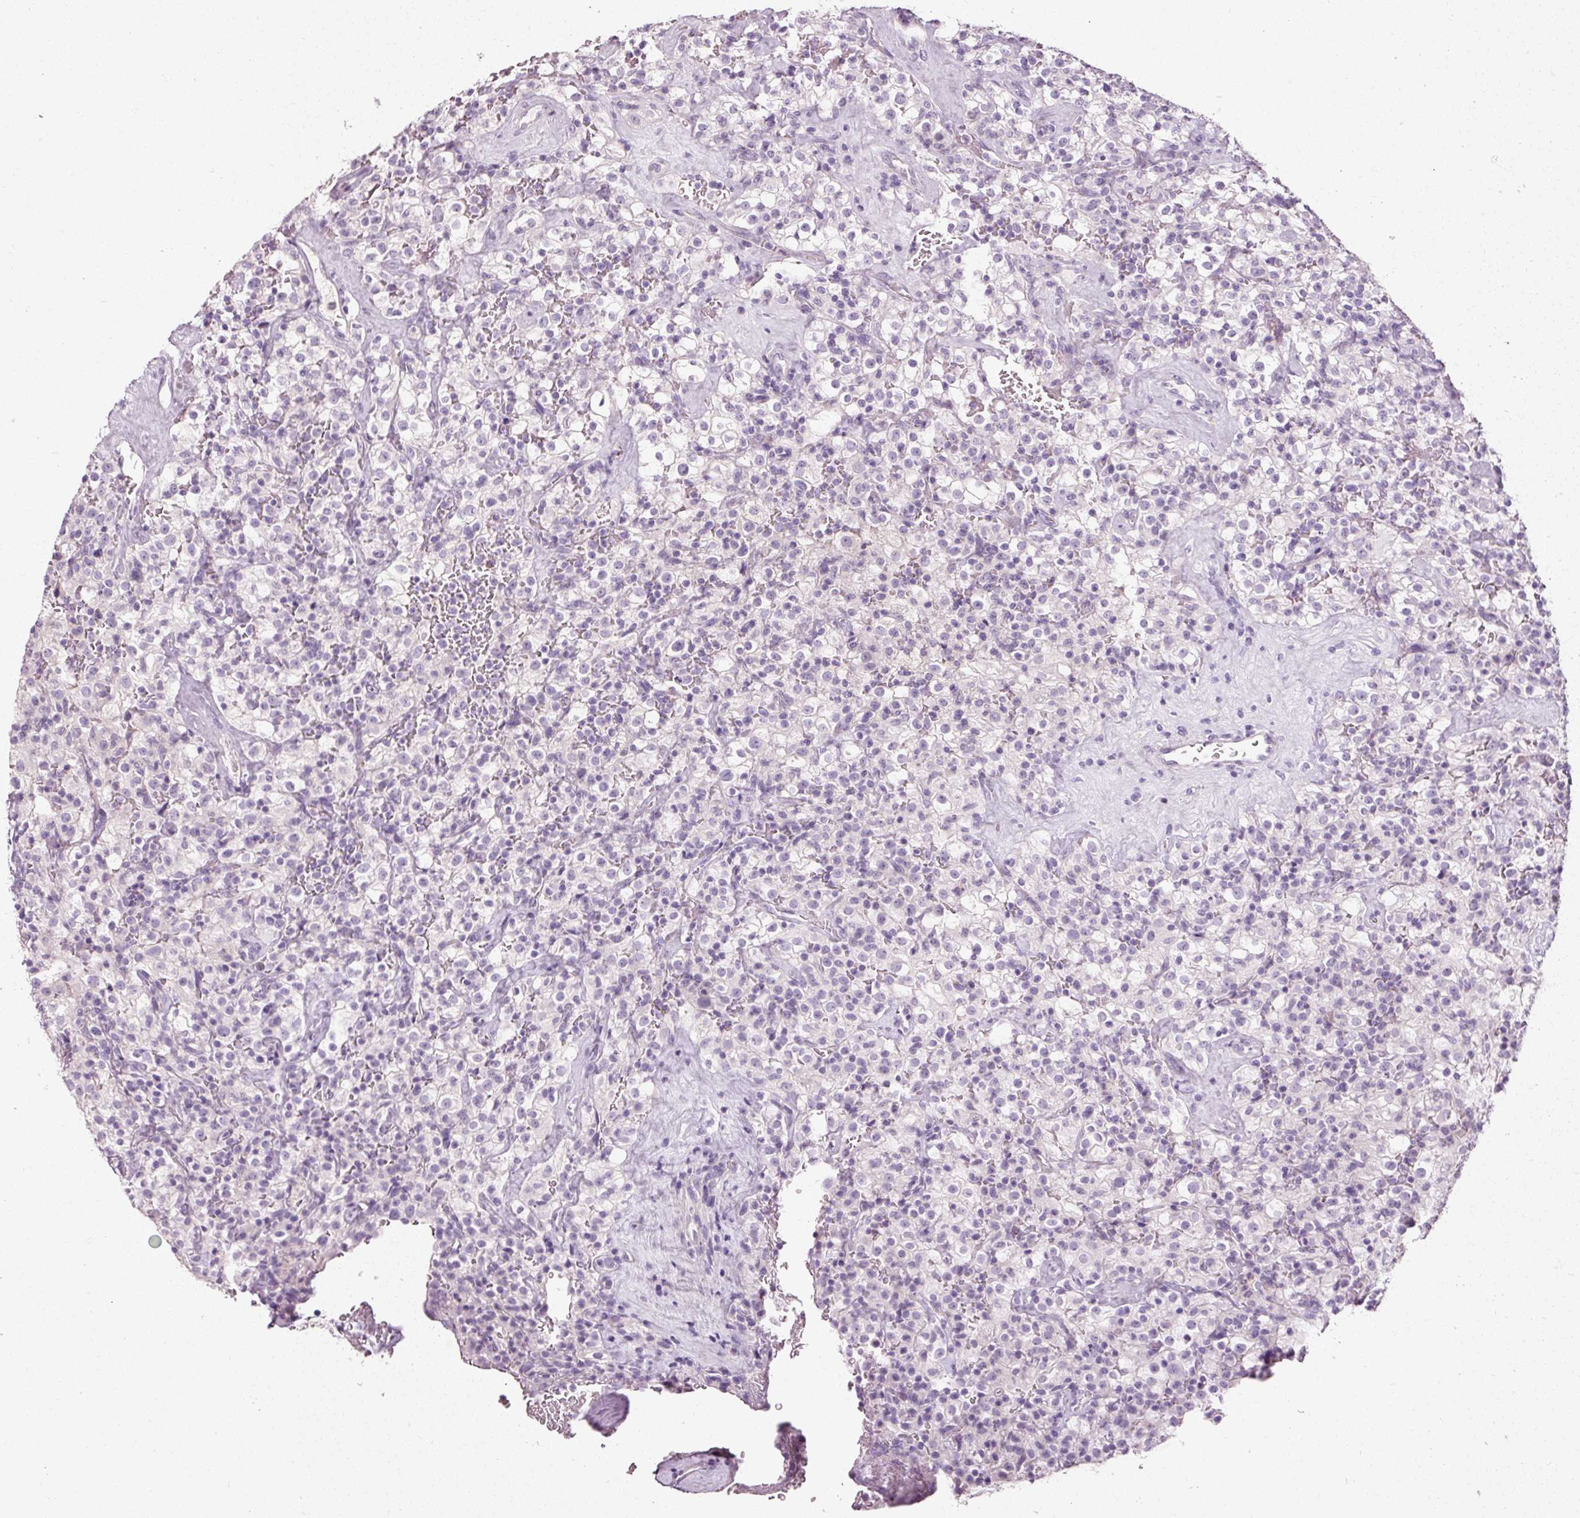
{"staining": {"intensity": "negative", "quantity": "none", "location": "none"}, "tissue": "renal cancer", "cell_type": "Tumor cells", "image_type": "cancer", "snomed": [{"axis": "morphology", "description": "Adenocarcinoma, NOS"}, {"axis": "topography", "description": "Kidney"}], "caption": "This is a histopathology image of IHC staining of renal cancer (adenocarcinoma), which shows no positivity in tumor cells.", "gene": "MUC5AC", "patient": {"sex": "female", "age": 74}}